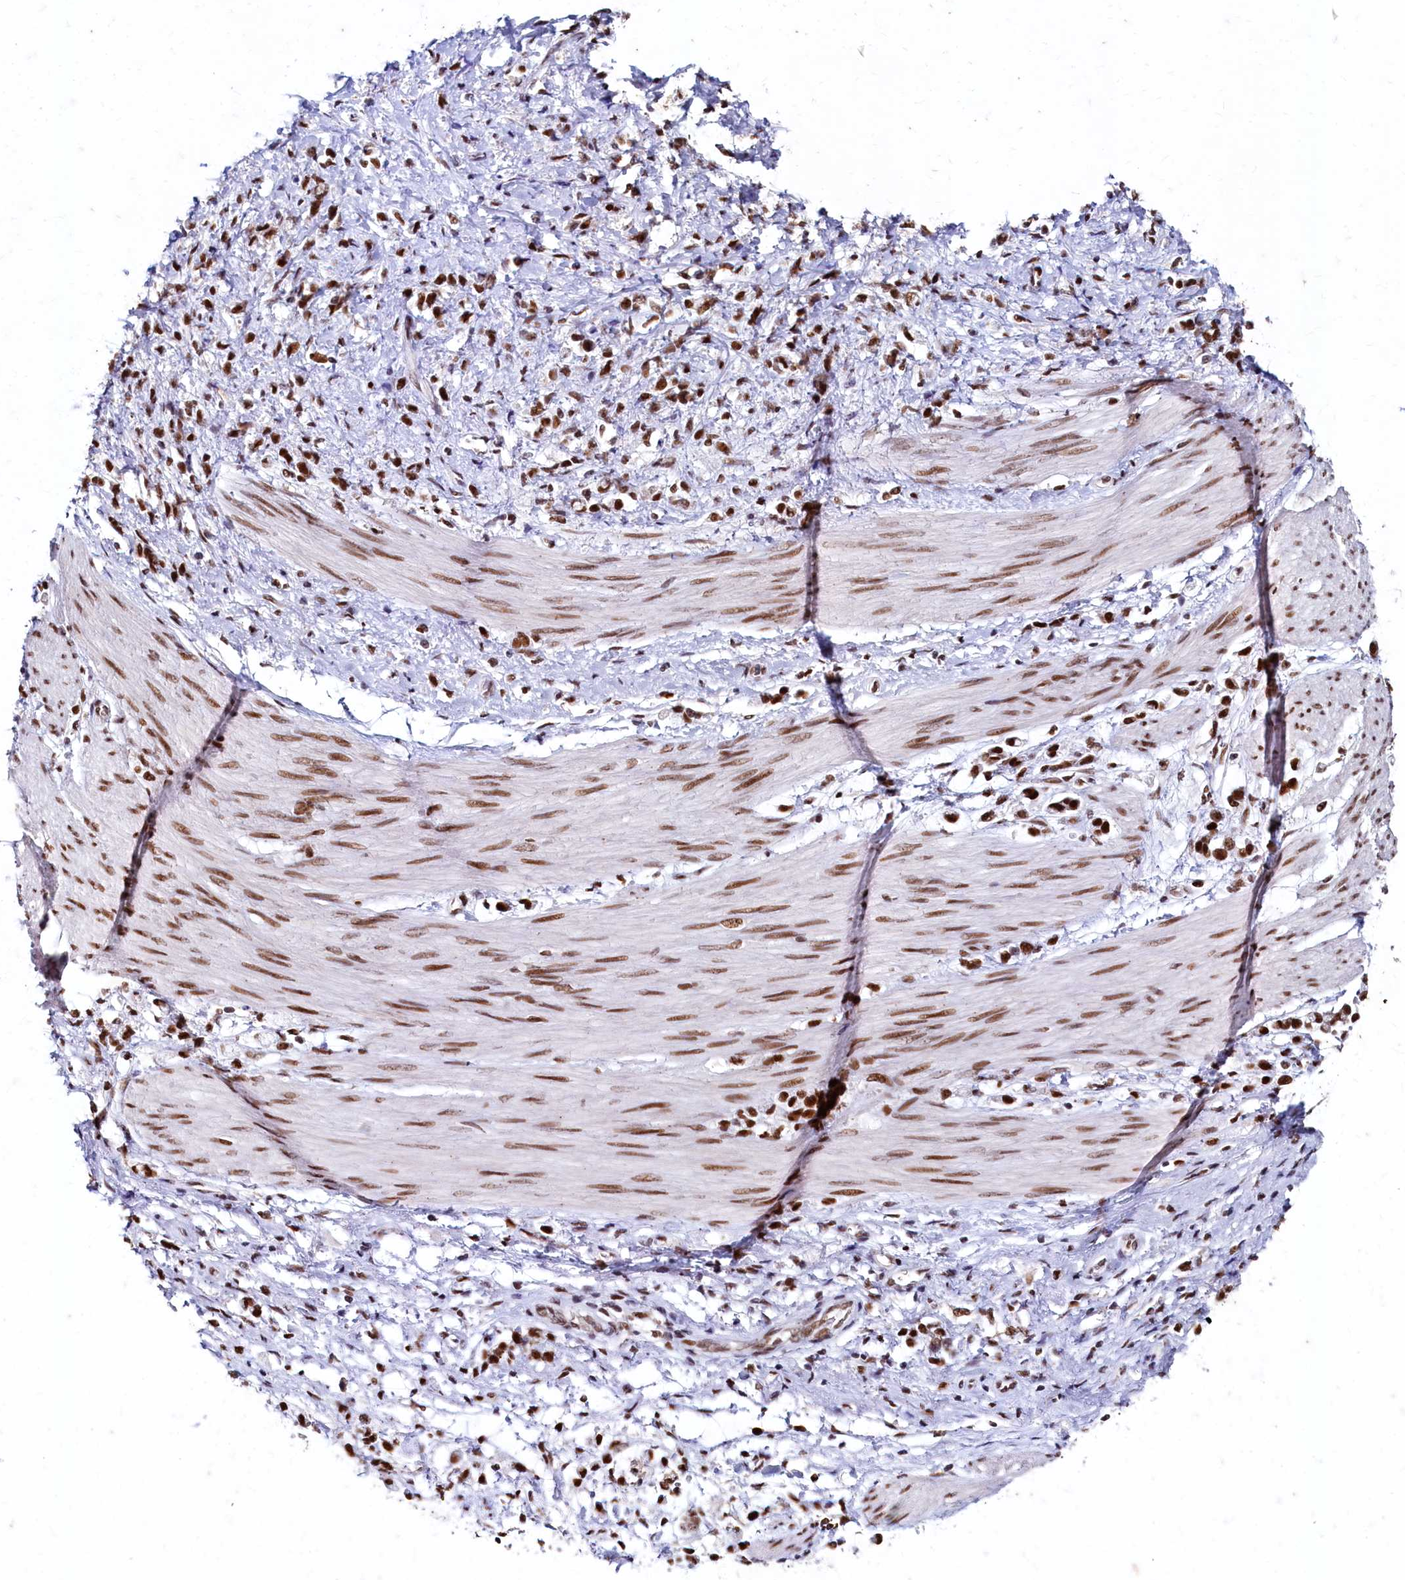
{"staining": {"intensity": "strong", "quantity": ">75%", "location": "nuclear"}, "tissue": "stomach cancer", "cell_type": "Tumor cells", "image_type": "cancer", "snomed": [{"axis": "morphology", "description": "Adenocarcinoma, NOS"}, {"axis": "topography", "description": "Stomach"}], "caption": "Tumor cells show strong nuclear positivity in approximately >75% of cells in stomach adenocarcinoma.", "gene": "CPSF7", "patient": {"sex": "female", "age": 60}}